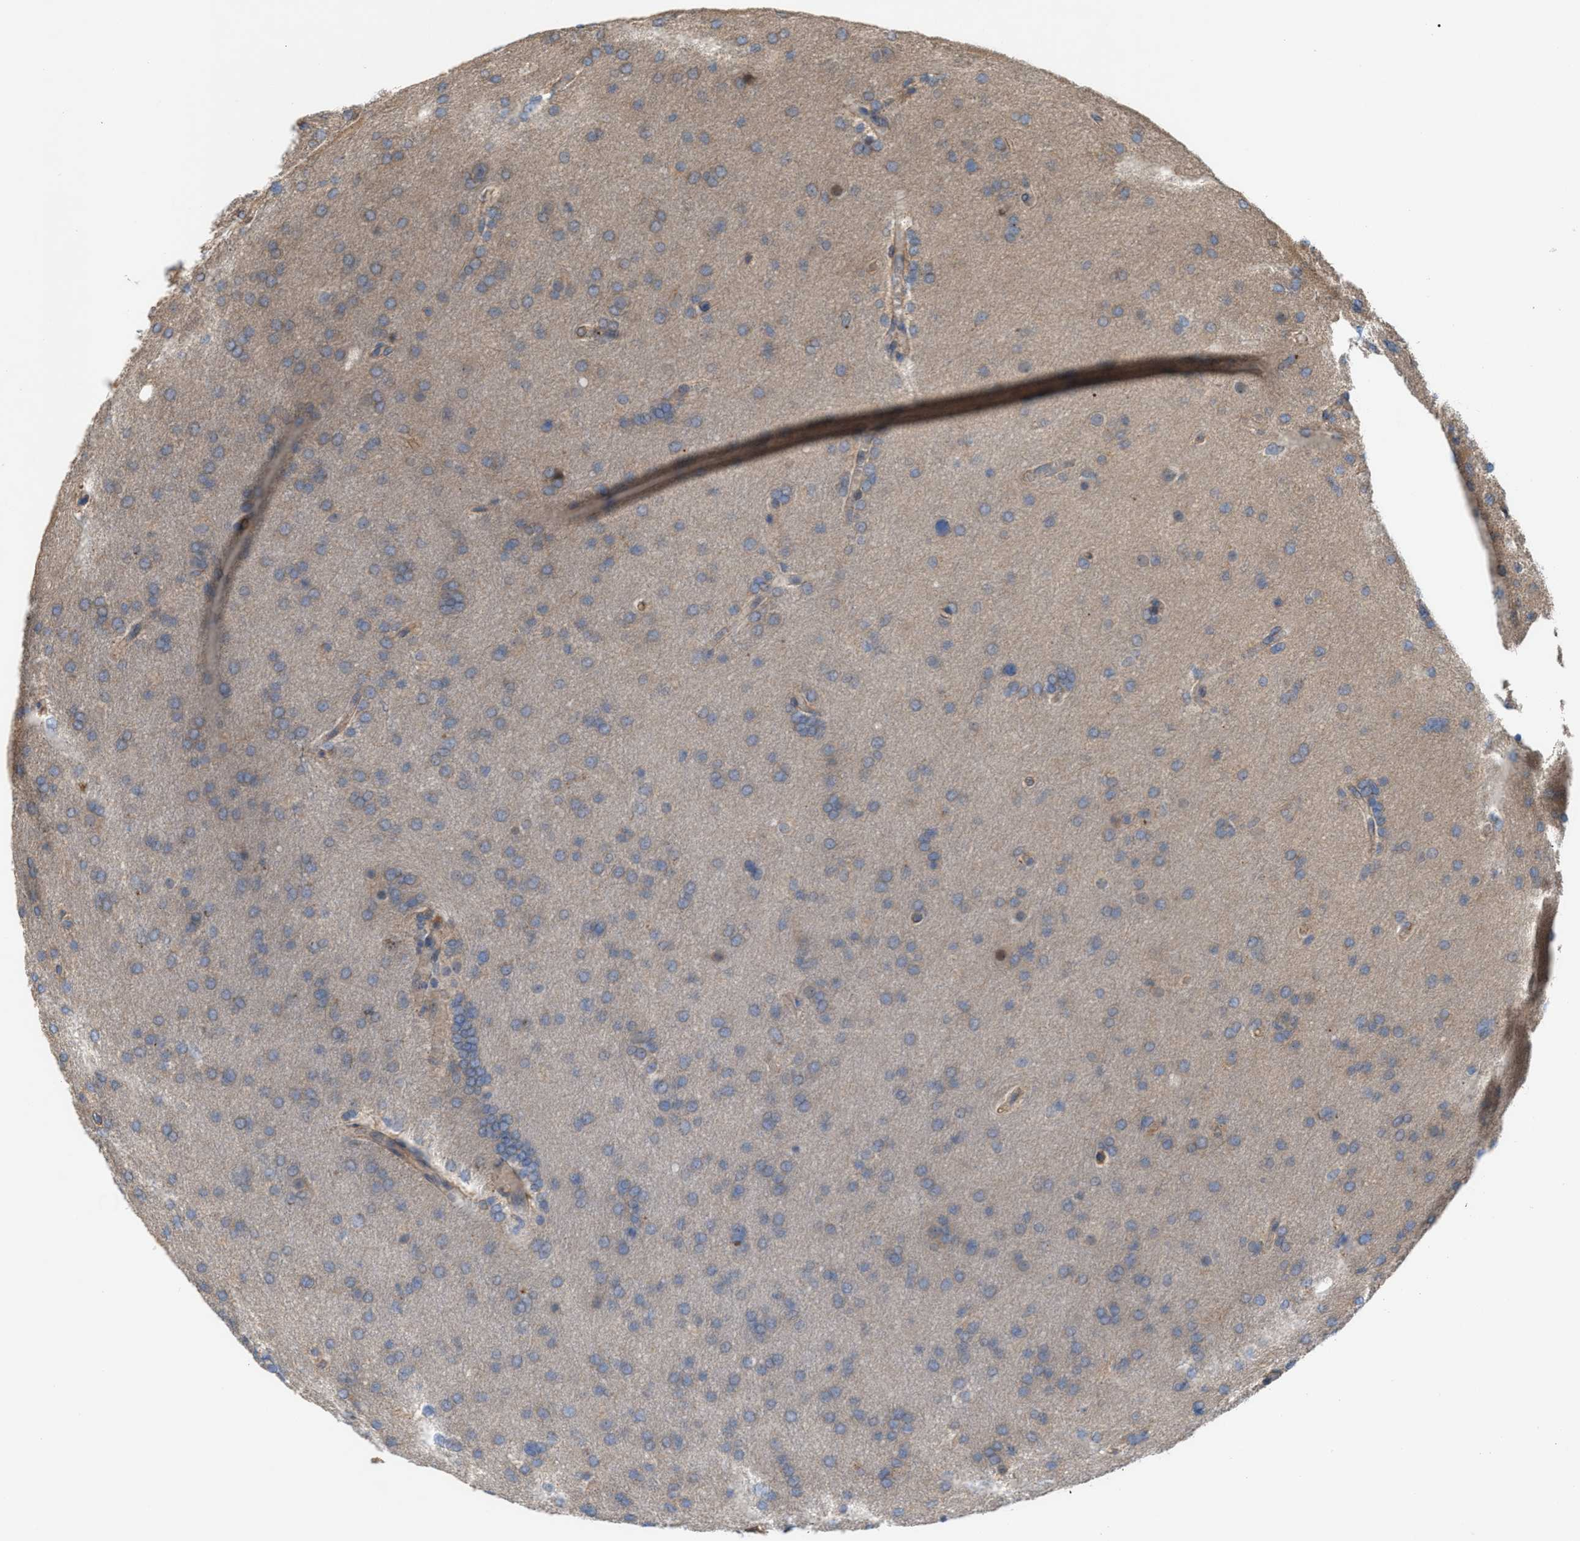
{"staining": {"intensity": "weak", "quantity": ">75%", "location": "cytoplasmic/membranous"}, "tissue": "glioma", "cell_type": "Tumor cells", "image_type": "cancer", "snomed": [{"axis": "morphology", "description": "Glioma, malignant, High grade"}, {"axis": "topography", "description": "Cerebral cortex"}], "caption": "Immunohistochemical staining of glioma shows weak cytoplasmic/membranous protein staining in about >75% of tumor cells.", "gene": "OXSM", "patient": {"sex": "female", "age": 36}}